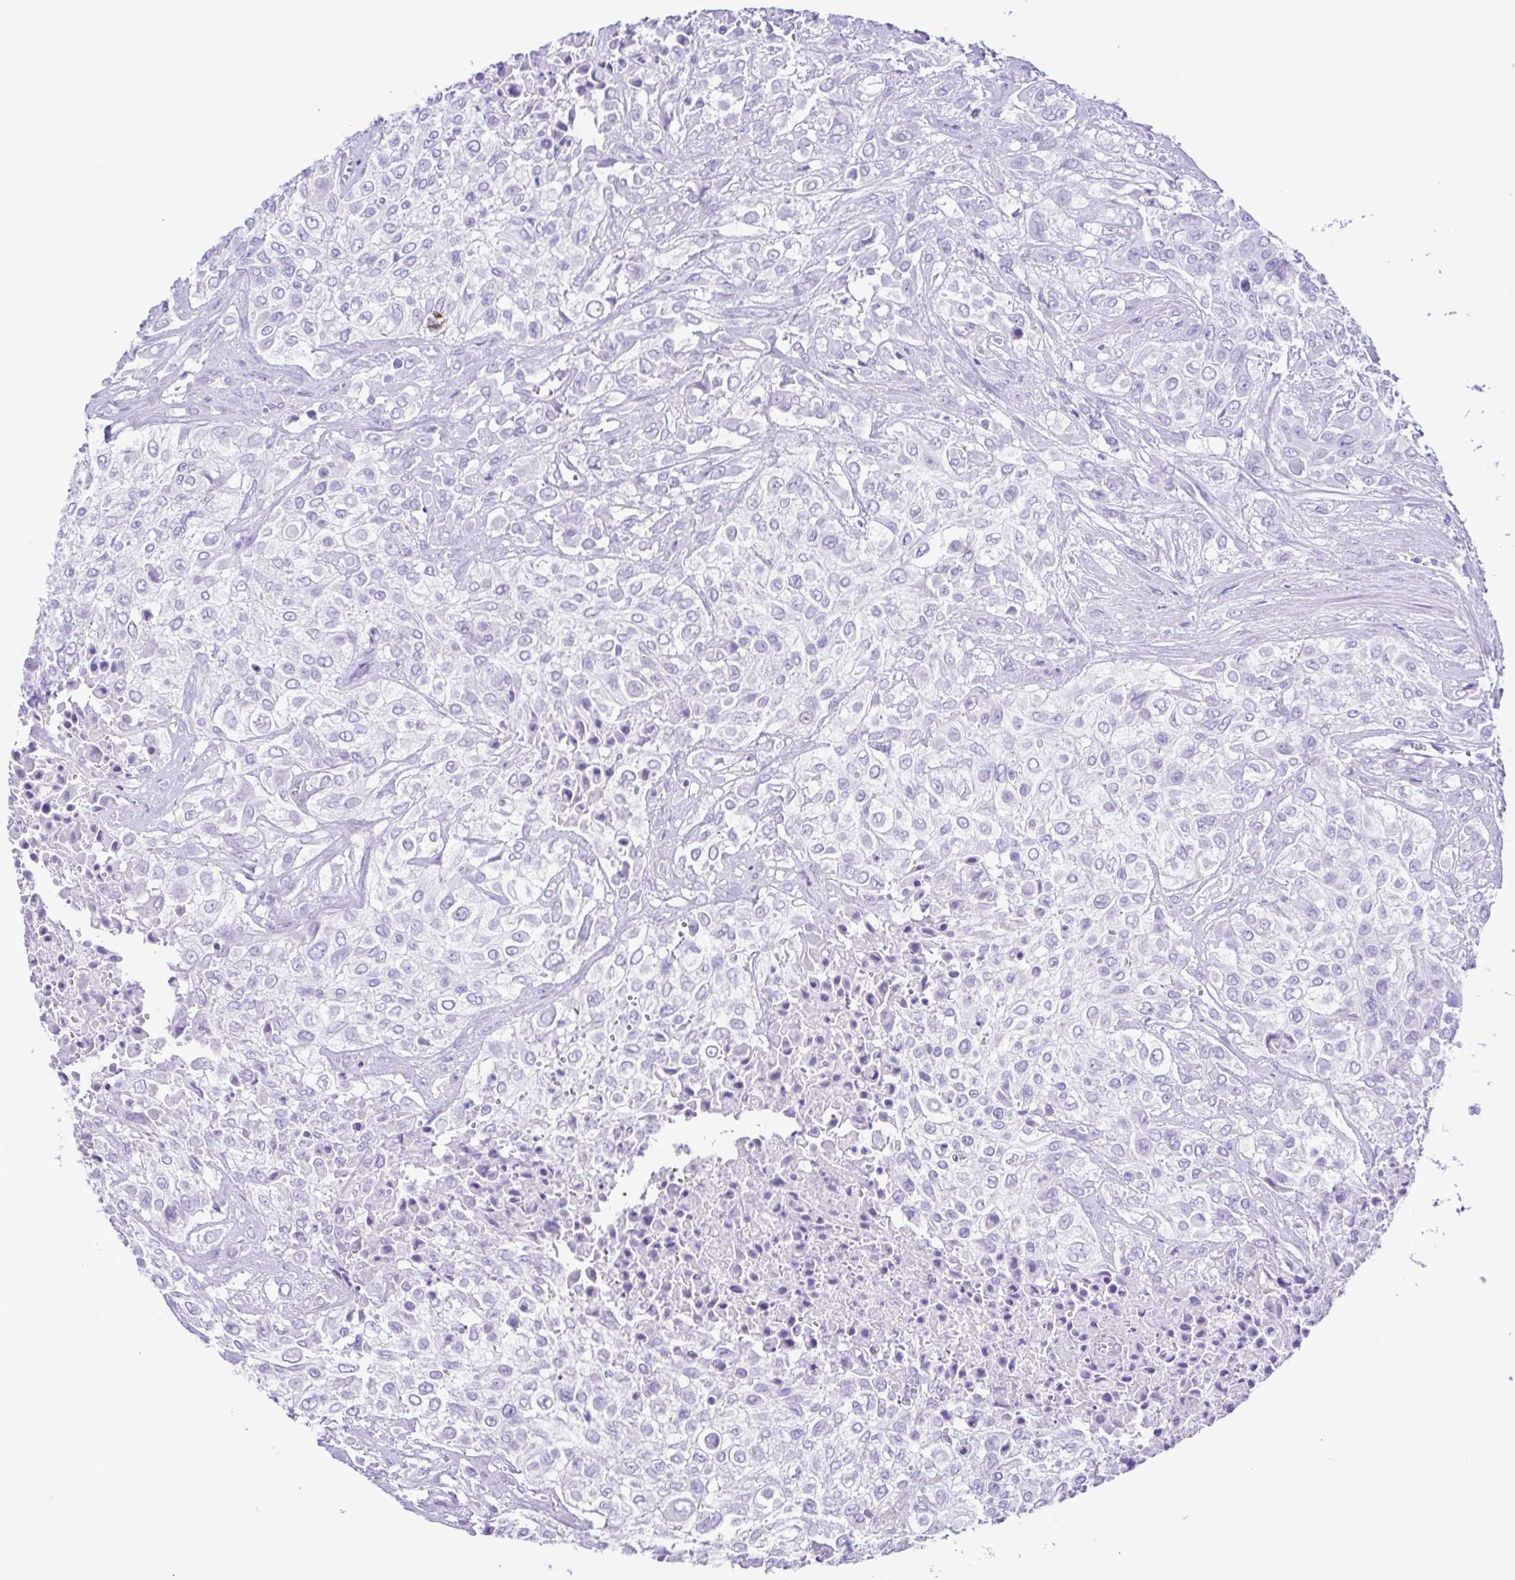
{"staining": {"intensity": "negative", "quantity": "none", "location": "none"}, "tissue": "urothelial cancer", "cell_type": "Tumor cells", "image_type": "cancer", "snomed": [{"axis": "morphology", "description": "Urothelial carcinoma, High grade"}, {"axis": "topography", "description": "Urinary bladder"}], "caption": "Immunohistochemical staining of human urothelial cancer shows no significant positivity in tumor cells.", "gene": "CASP14", "patient": {"sex": "male", "age": 57}}